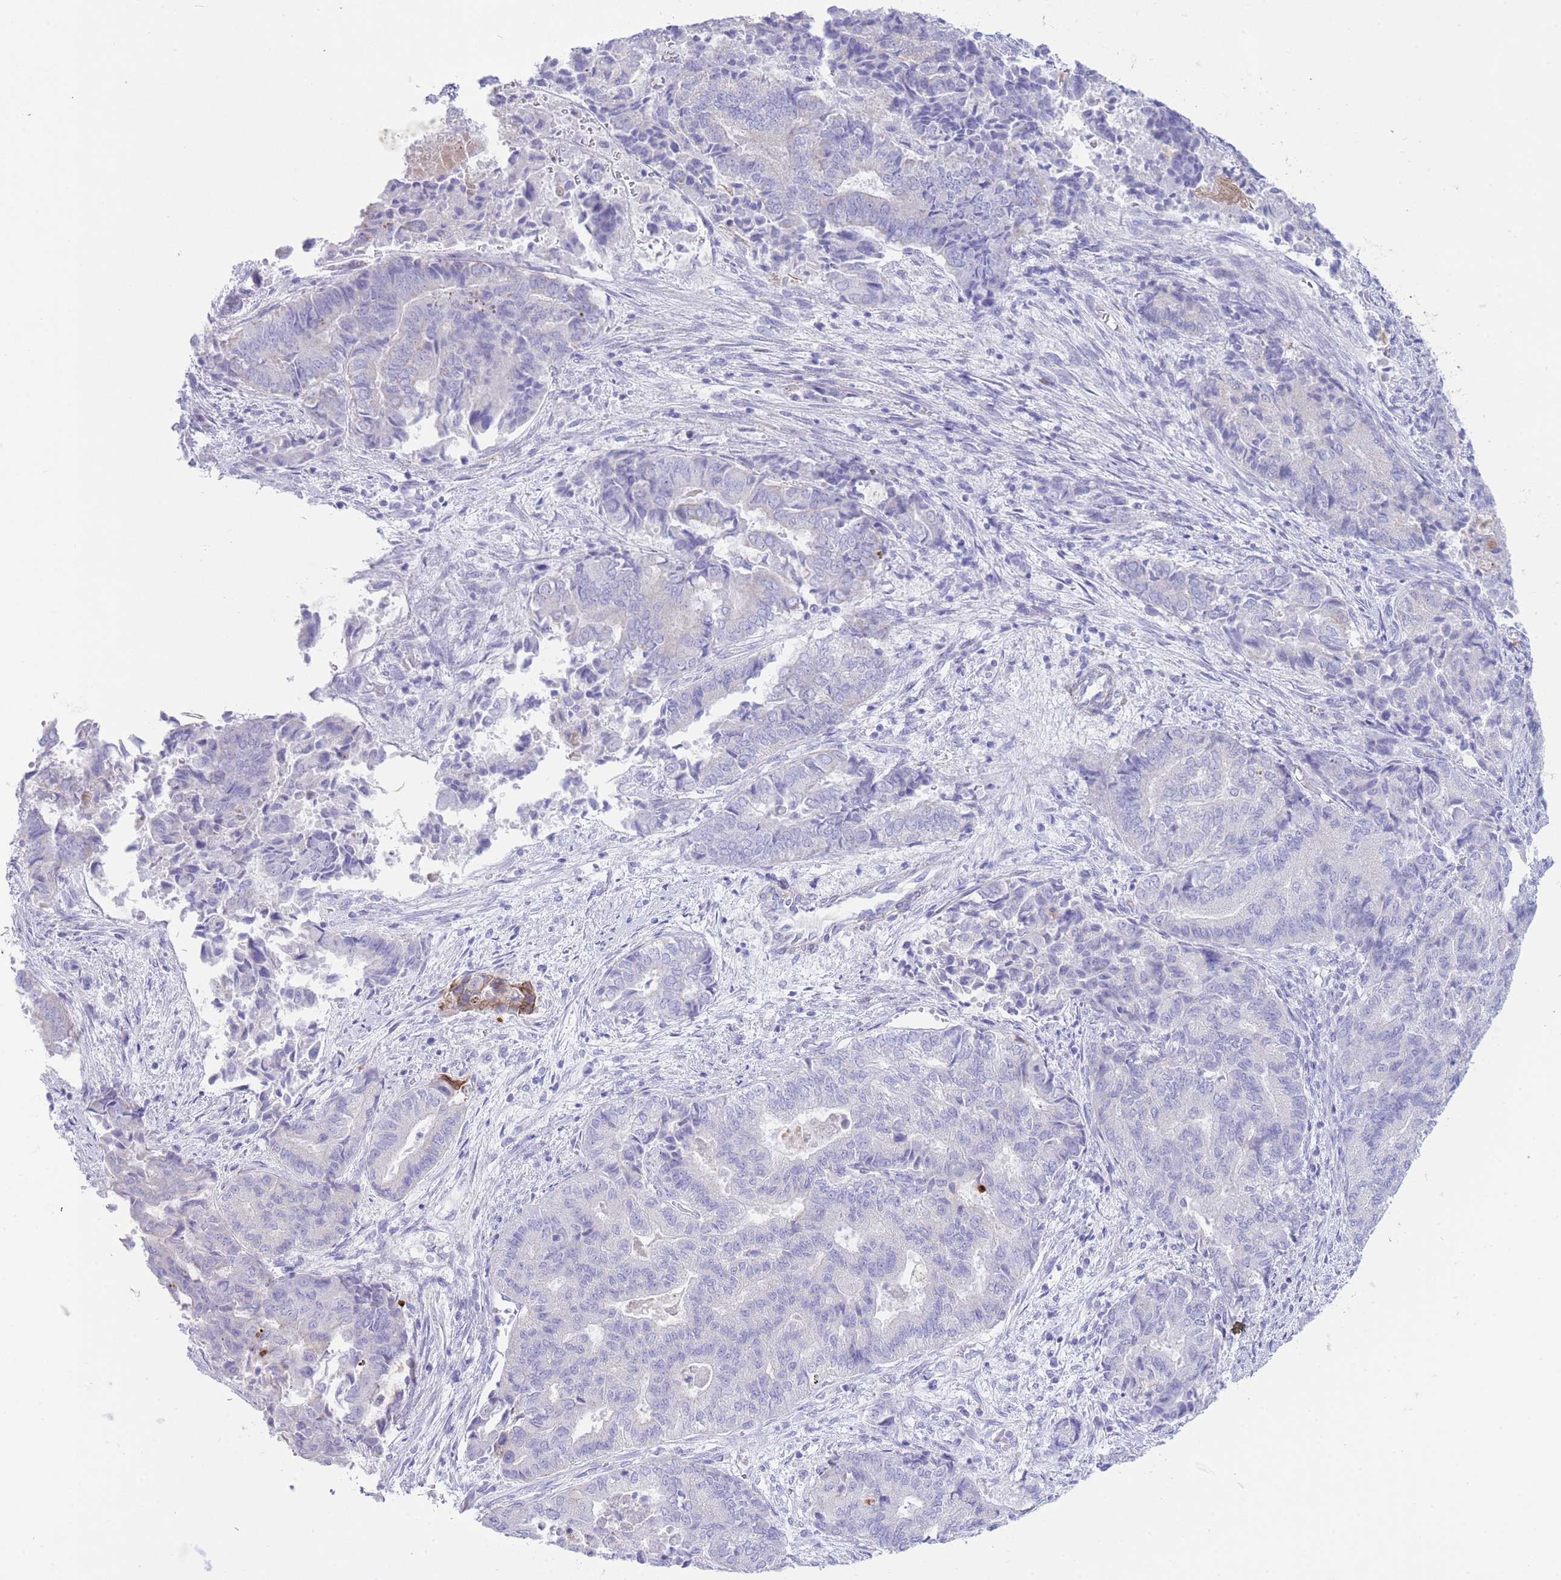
{"staining": {"intensity": "negative", "quantity": "none", "location": "none"}, "tissue": "endometrial cancer", "cell_type": "Tumor cells", "image_type": "cancer", "snomed": [{"axis": "morphology", "description": "Adenocarcinoma, NOS"}, {"axis": "topography", "description": "Endometrium"}], "caption": "This is a image of immunohistochemistry staining of endometrial adenocarcinoma, which shows no staining in tumor cells.", "gene": "VWA8", "patient": {"sex": "female", "age": 80}}